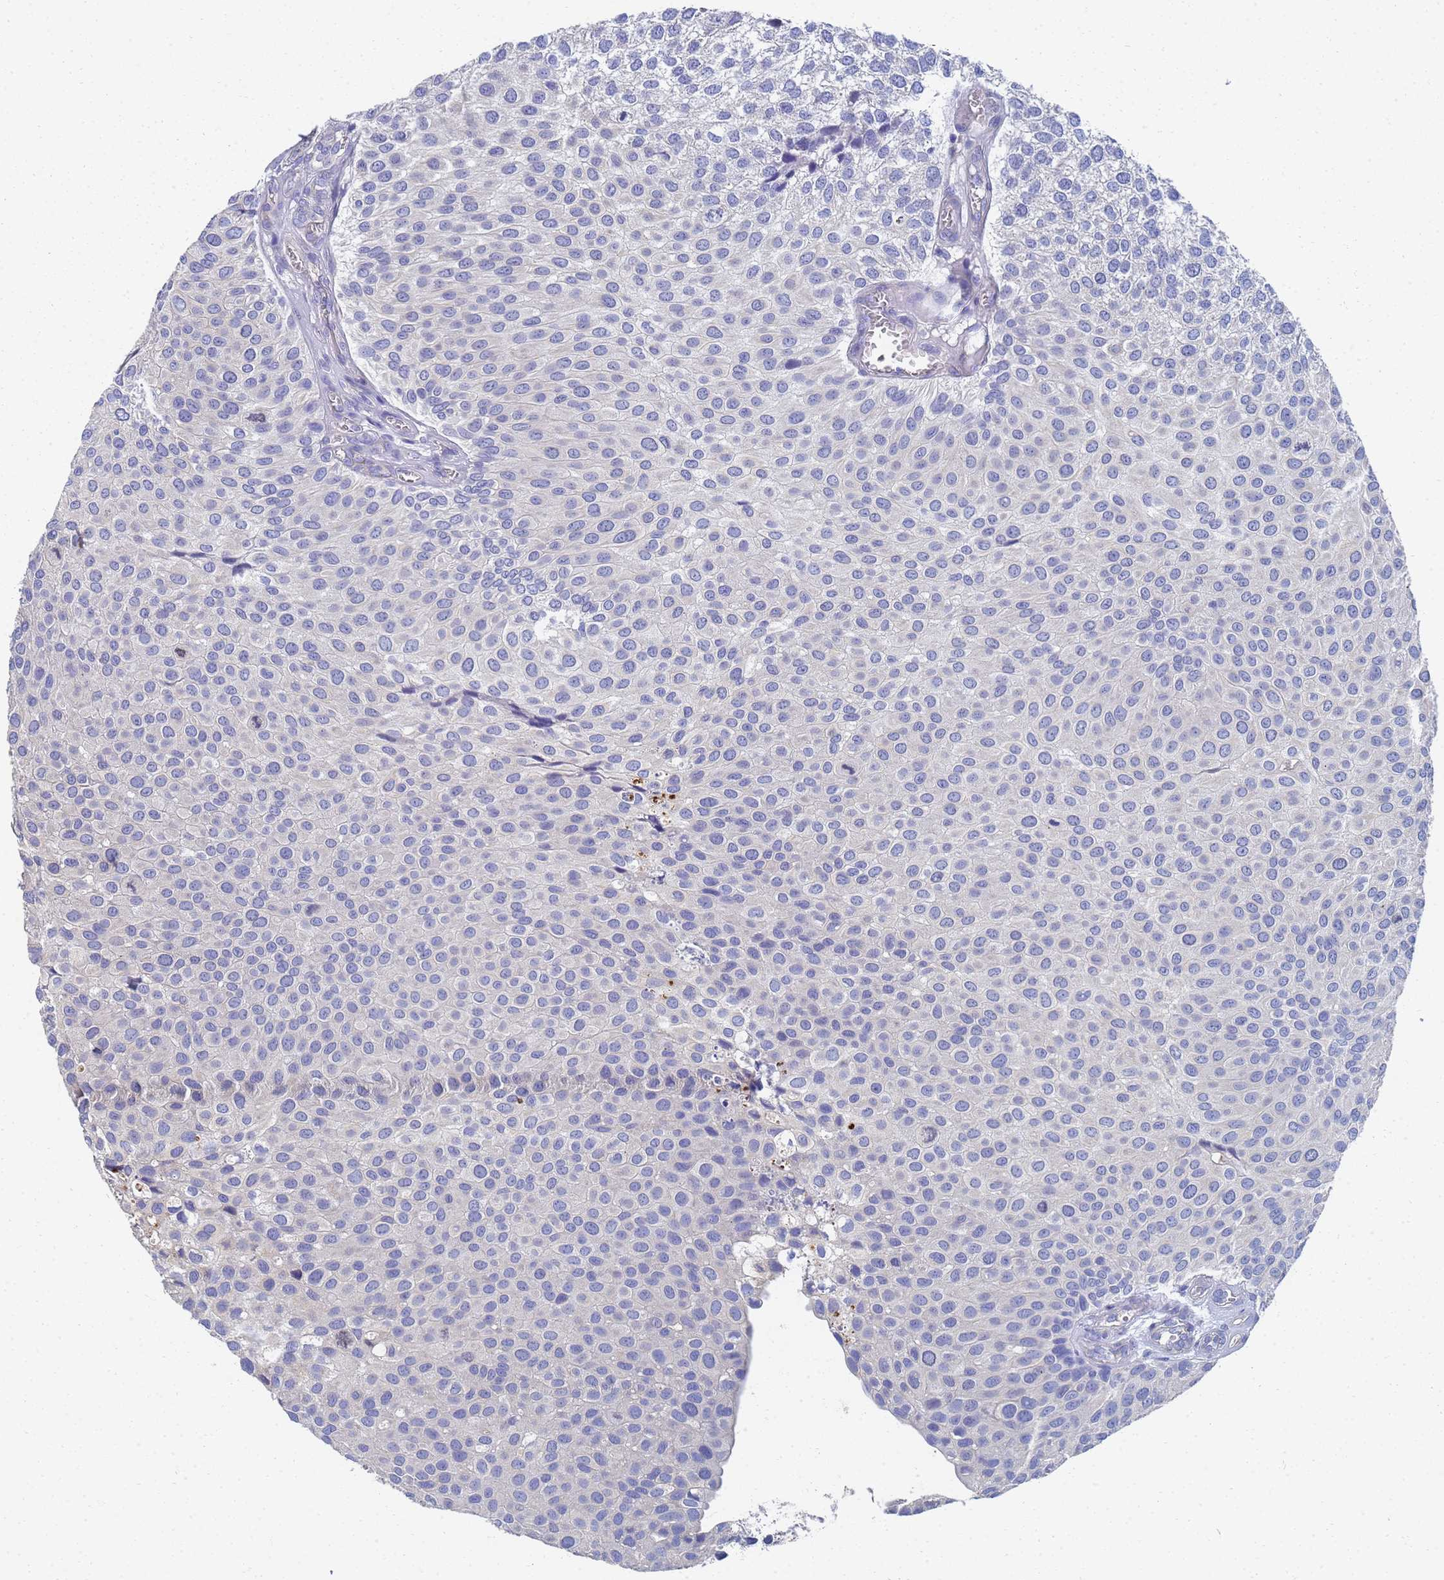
{"staining": {"intensity": "negative", "quantity": "none", "location": "none"}, "tissue": "urothelial cancer", "cell_type": "Tumor cells", "image_type": "cancer", "snomed": [{"axis": "morphology", "description": "Urothelial carcinoma, Low grade"}, {"axis": "topography", "description": "Urinary bladder"}], "caption": "Immunohistochemical staining of low-grade urothelial carcinoma shows no significant expression in tumor cells.", "gene": "LBX2", "patient": {"sex": "male", "age": 88}}